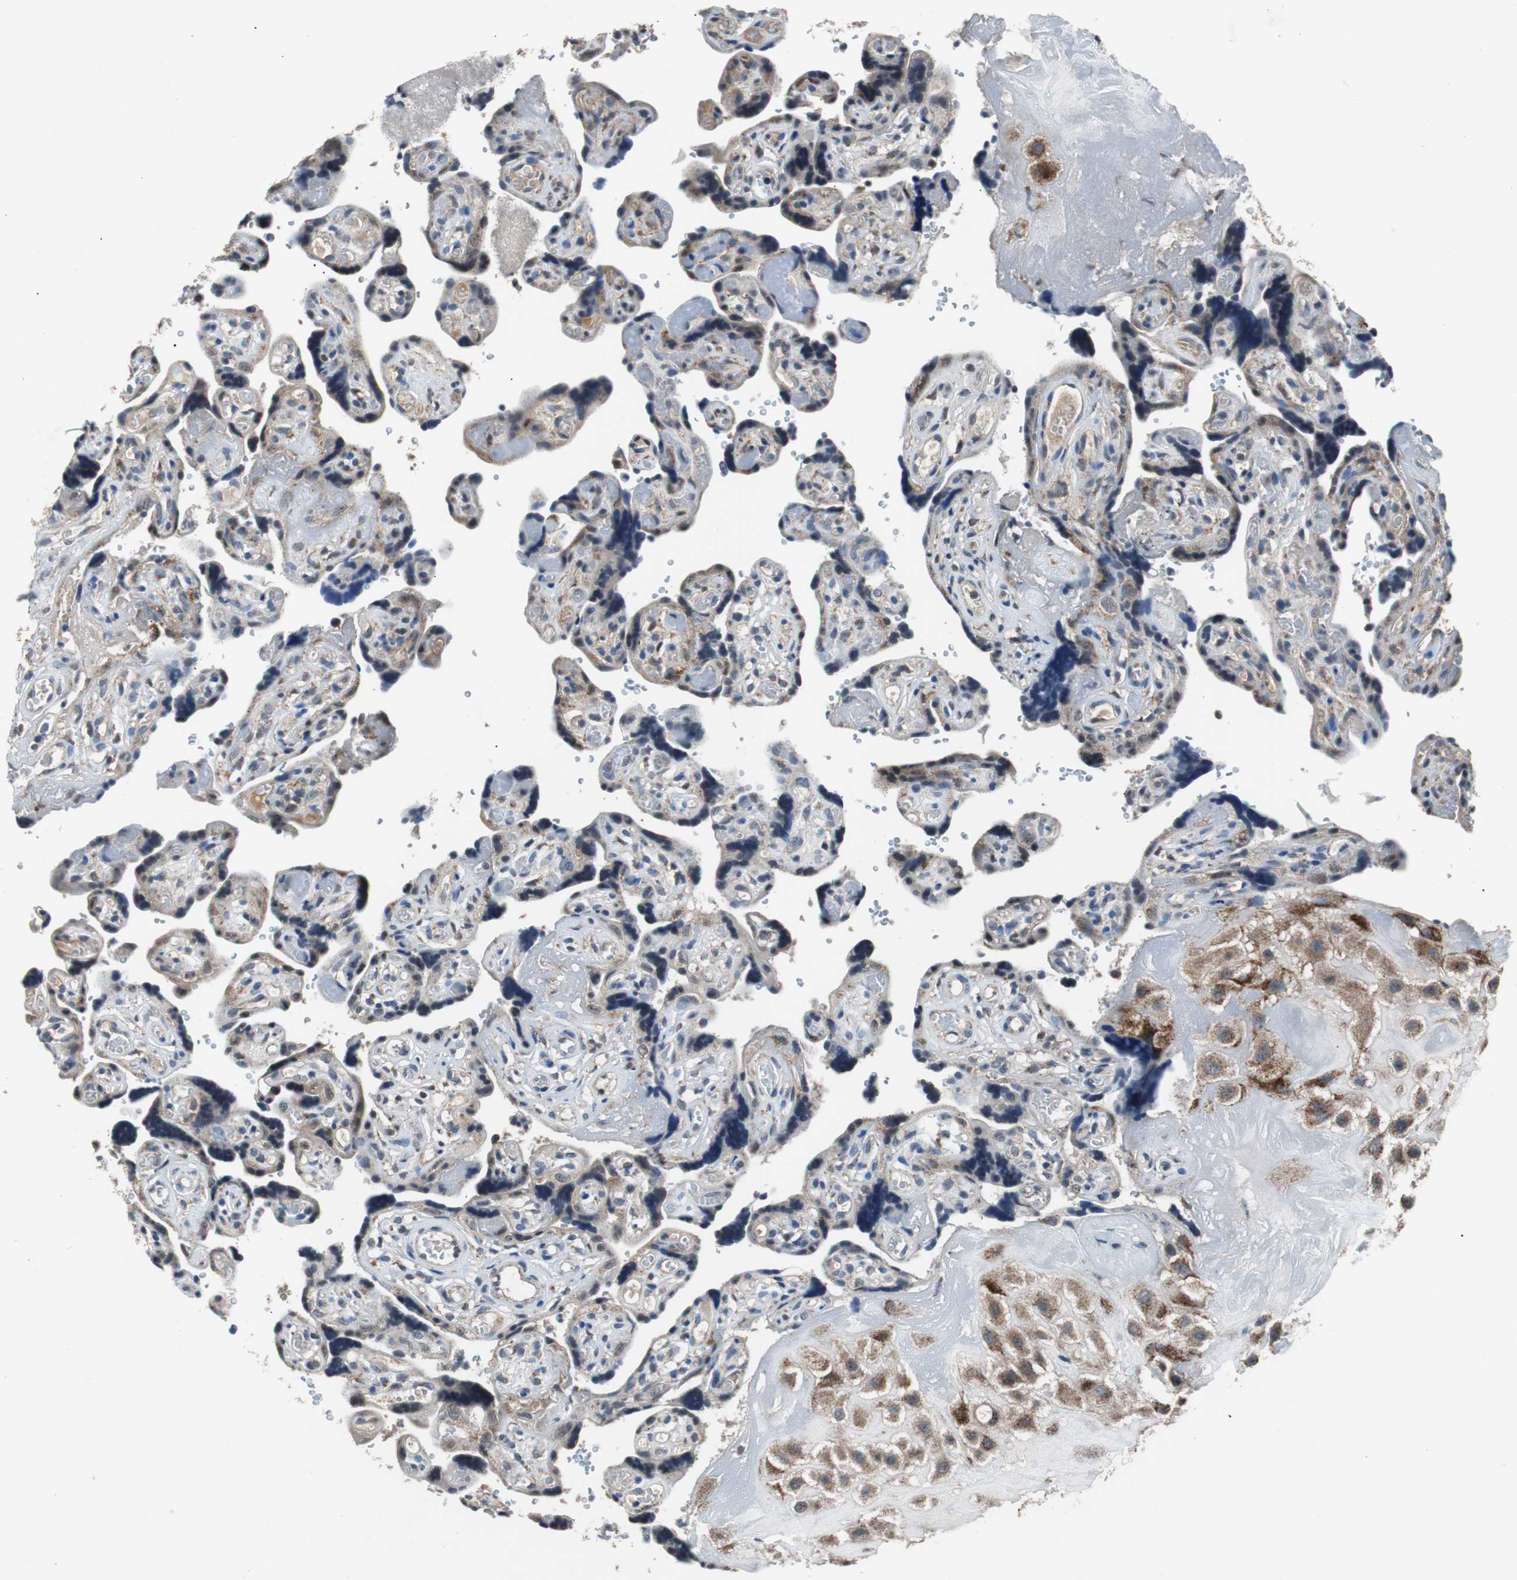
{"staining": {"intensity": "moderate", "quantity": ">75%", "location": "cytoplasmic/membranous"}, "tissue": "placenta", "cell_type": "Decidual cells", "image_type": "normal", "snomed": [{"axis": "morphology", "description": "Normal tissue, NOS"}, {"axis": "topography", "description": "Placenta"}], "caption": "Placenta stained with immunohistochemistry shows moderate cytoplasmic/membranous expression in about >75% of decidual cells.", "gene": "PITRM1", "patient": {"sex": "female", "age": 30}}